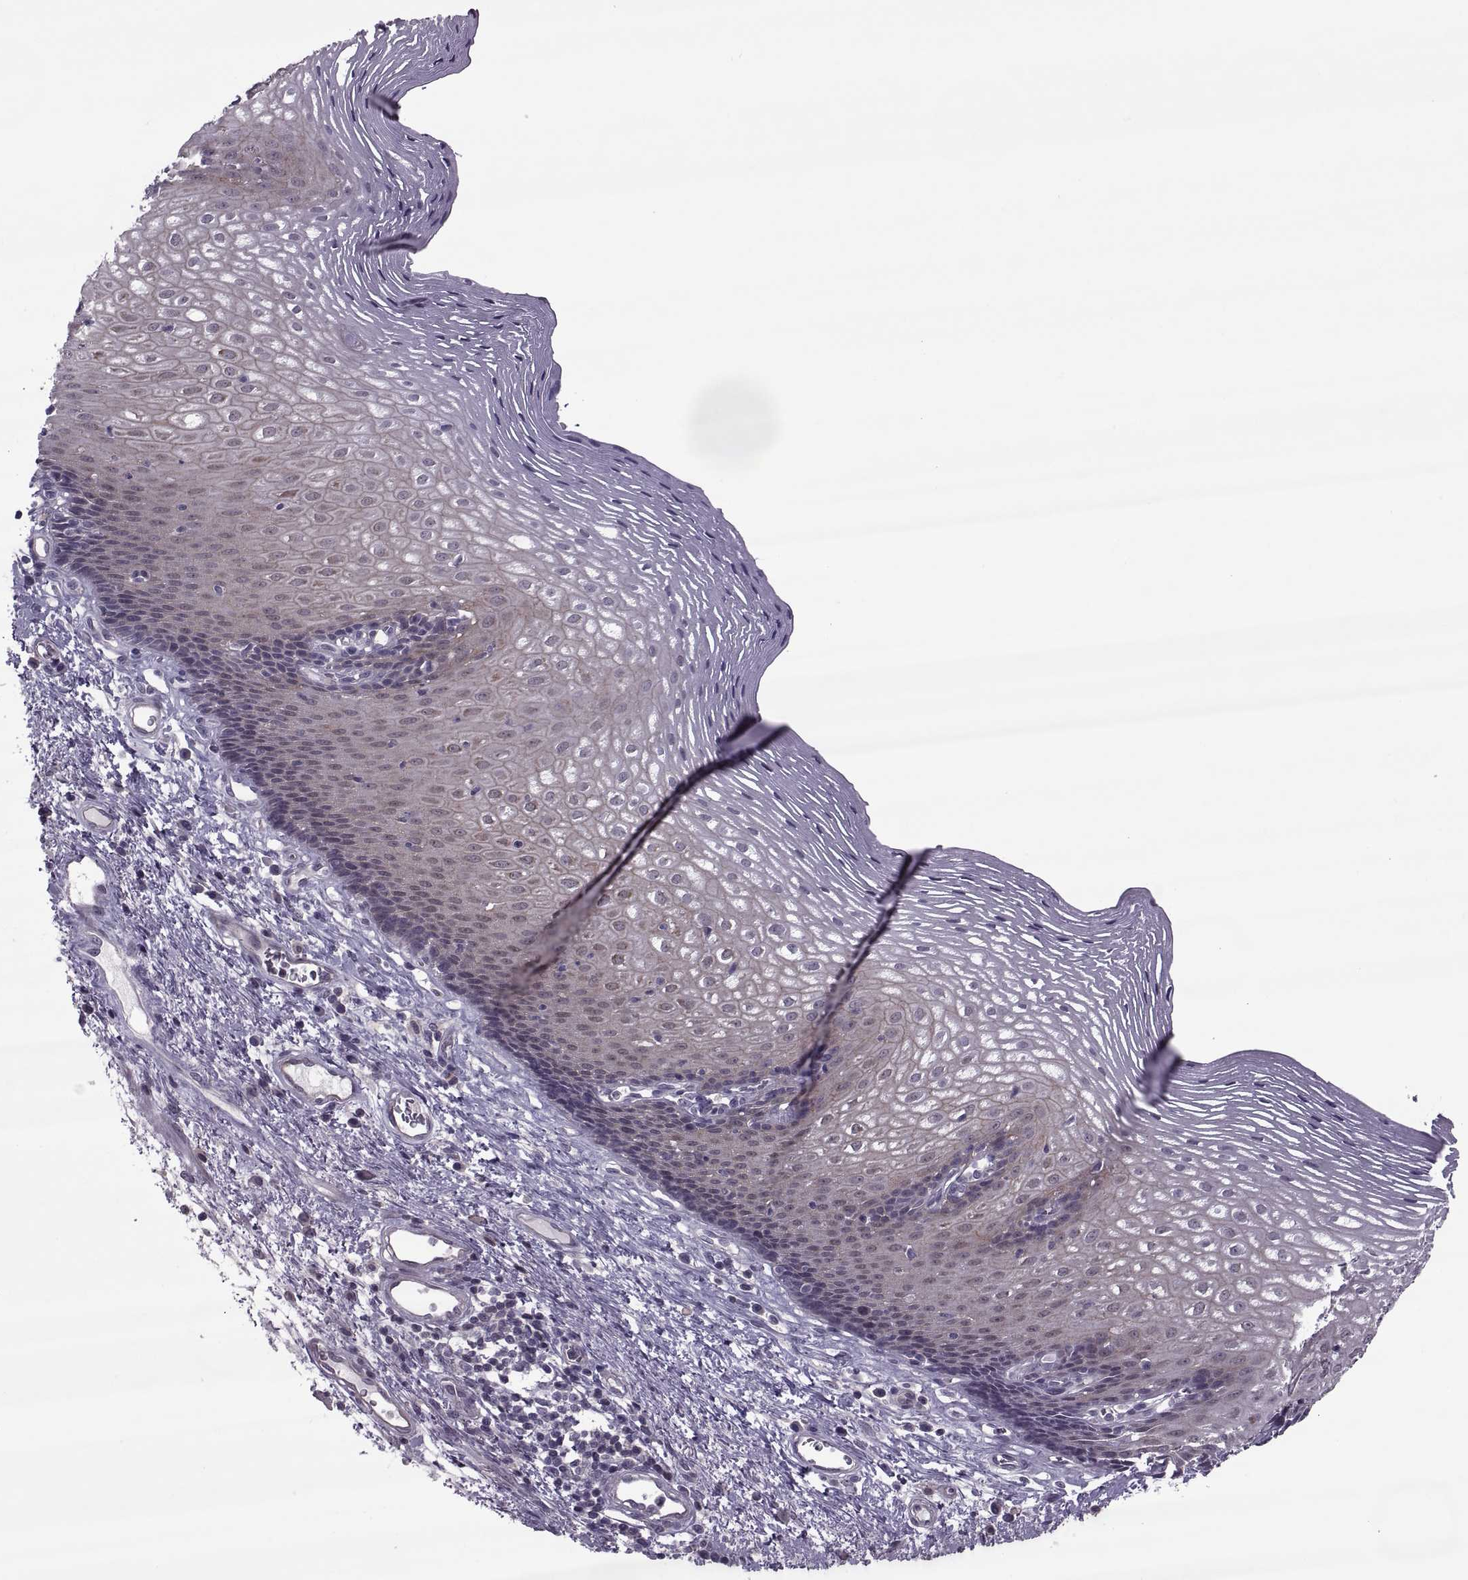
{"staining": {"intensity": "moderate", "quantity": "<25%", "location": "cytoplasmic/membranous"}, "tissue": "esophagus", "cell_type": "Squamous epithelial cells", "image_type": "normal", "snomed": [{"axis": "morphology", "description": "Normal tissue, NOS"}, {"axis": "topography", "description": "Esophagus"}], "caption": "Immunohistochemistry micrograph of normal esophagus: esophagus stained using immunohistochemistry reveals low levels of moderate protein expression localized specifically in the cytoplasmic/membranous of squamous epithelial cells, appearing as a cytoplasmic/membranous brown color.", "gene": "ODF3", "patient": {"sex": "male", "age": 76}}